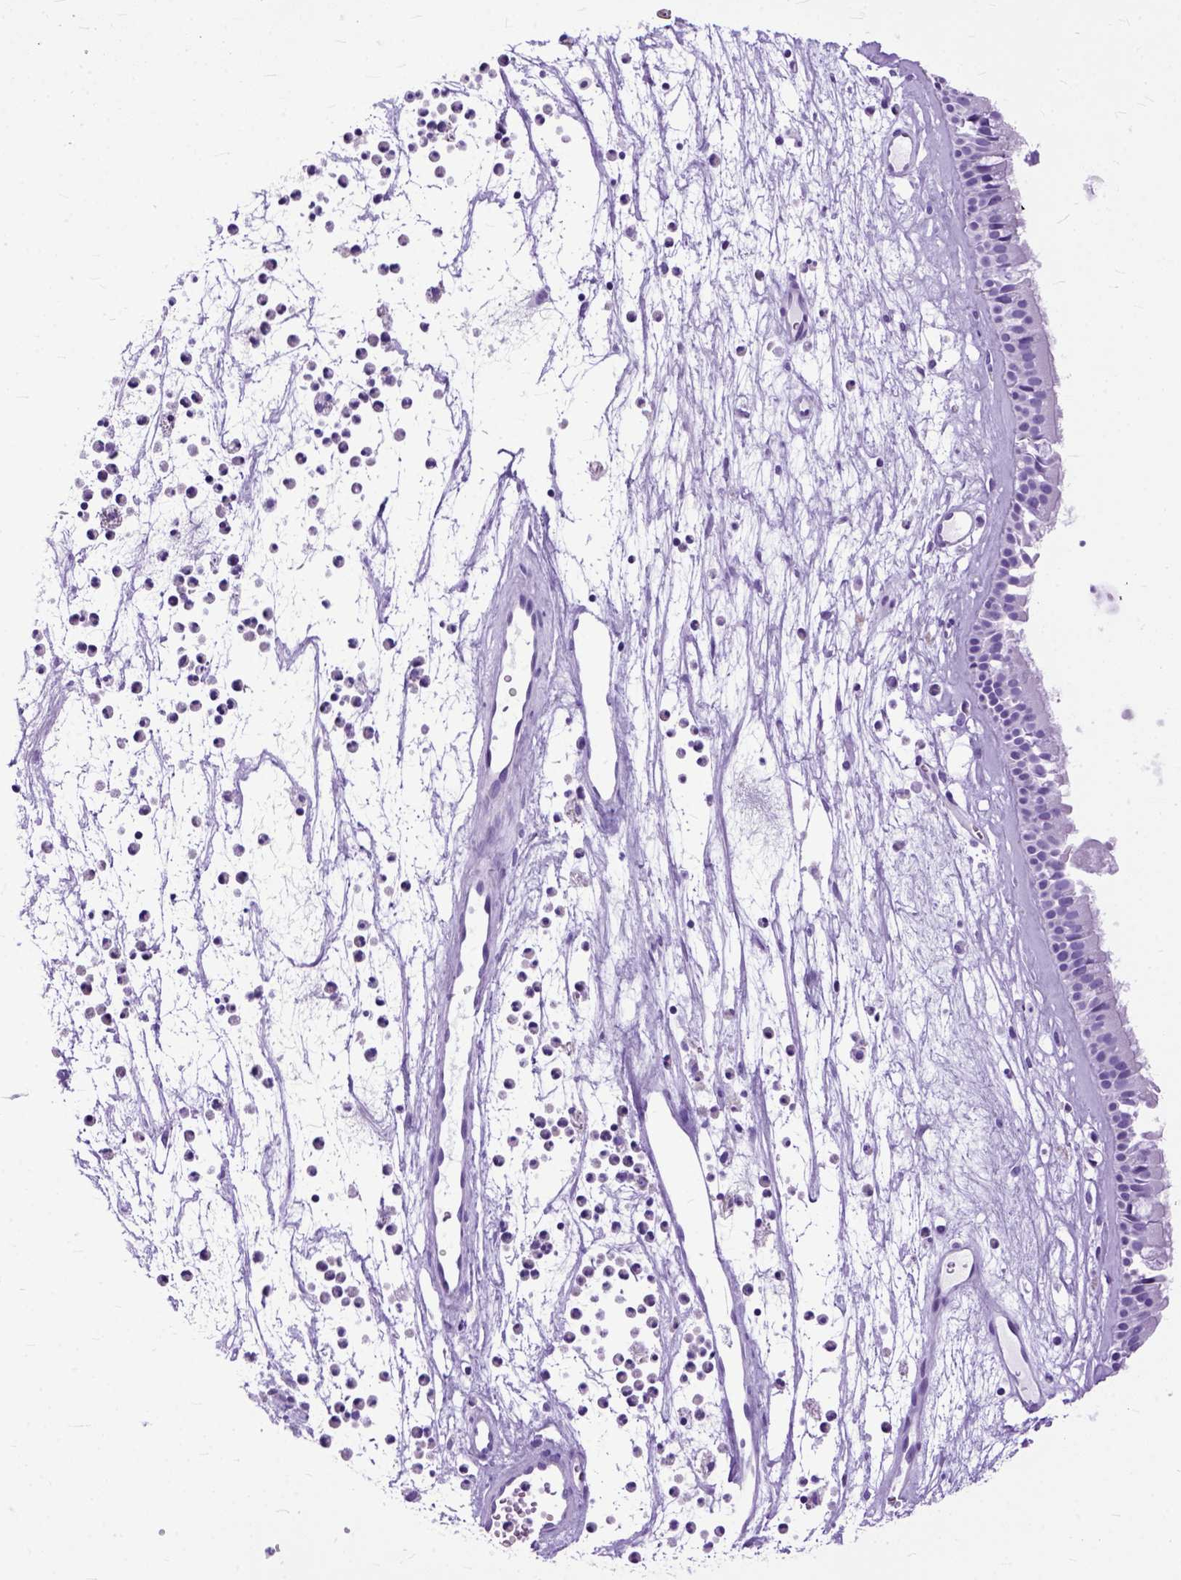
{"staining": {"intensity": "negative", "quantity": "none", "location": "none"}, "tissue": "nasopharynx", "cell_type": "Respiratory epithelial cells", "image_type": "normal", "snomed": [{"axis": "morphology", "description": "Normal tissue, NOS"}, {"axis": "topography", "description": "Nasopharynx"}], "caption": "This is a image of IHC staining of normal nasopharynx, which shows no positivity in respiratory epithelial cells.", "gene": "GNGT1", "patient": {"sex": "female", "age": 52}}